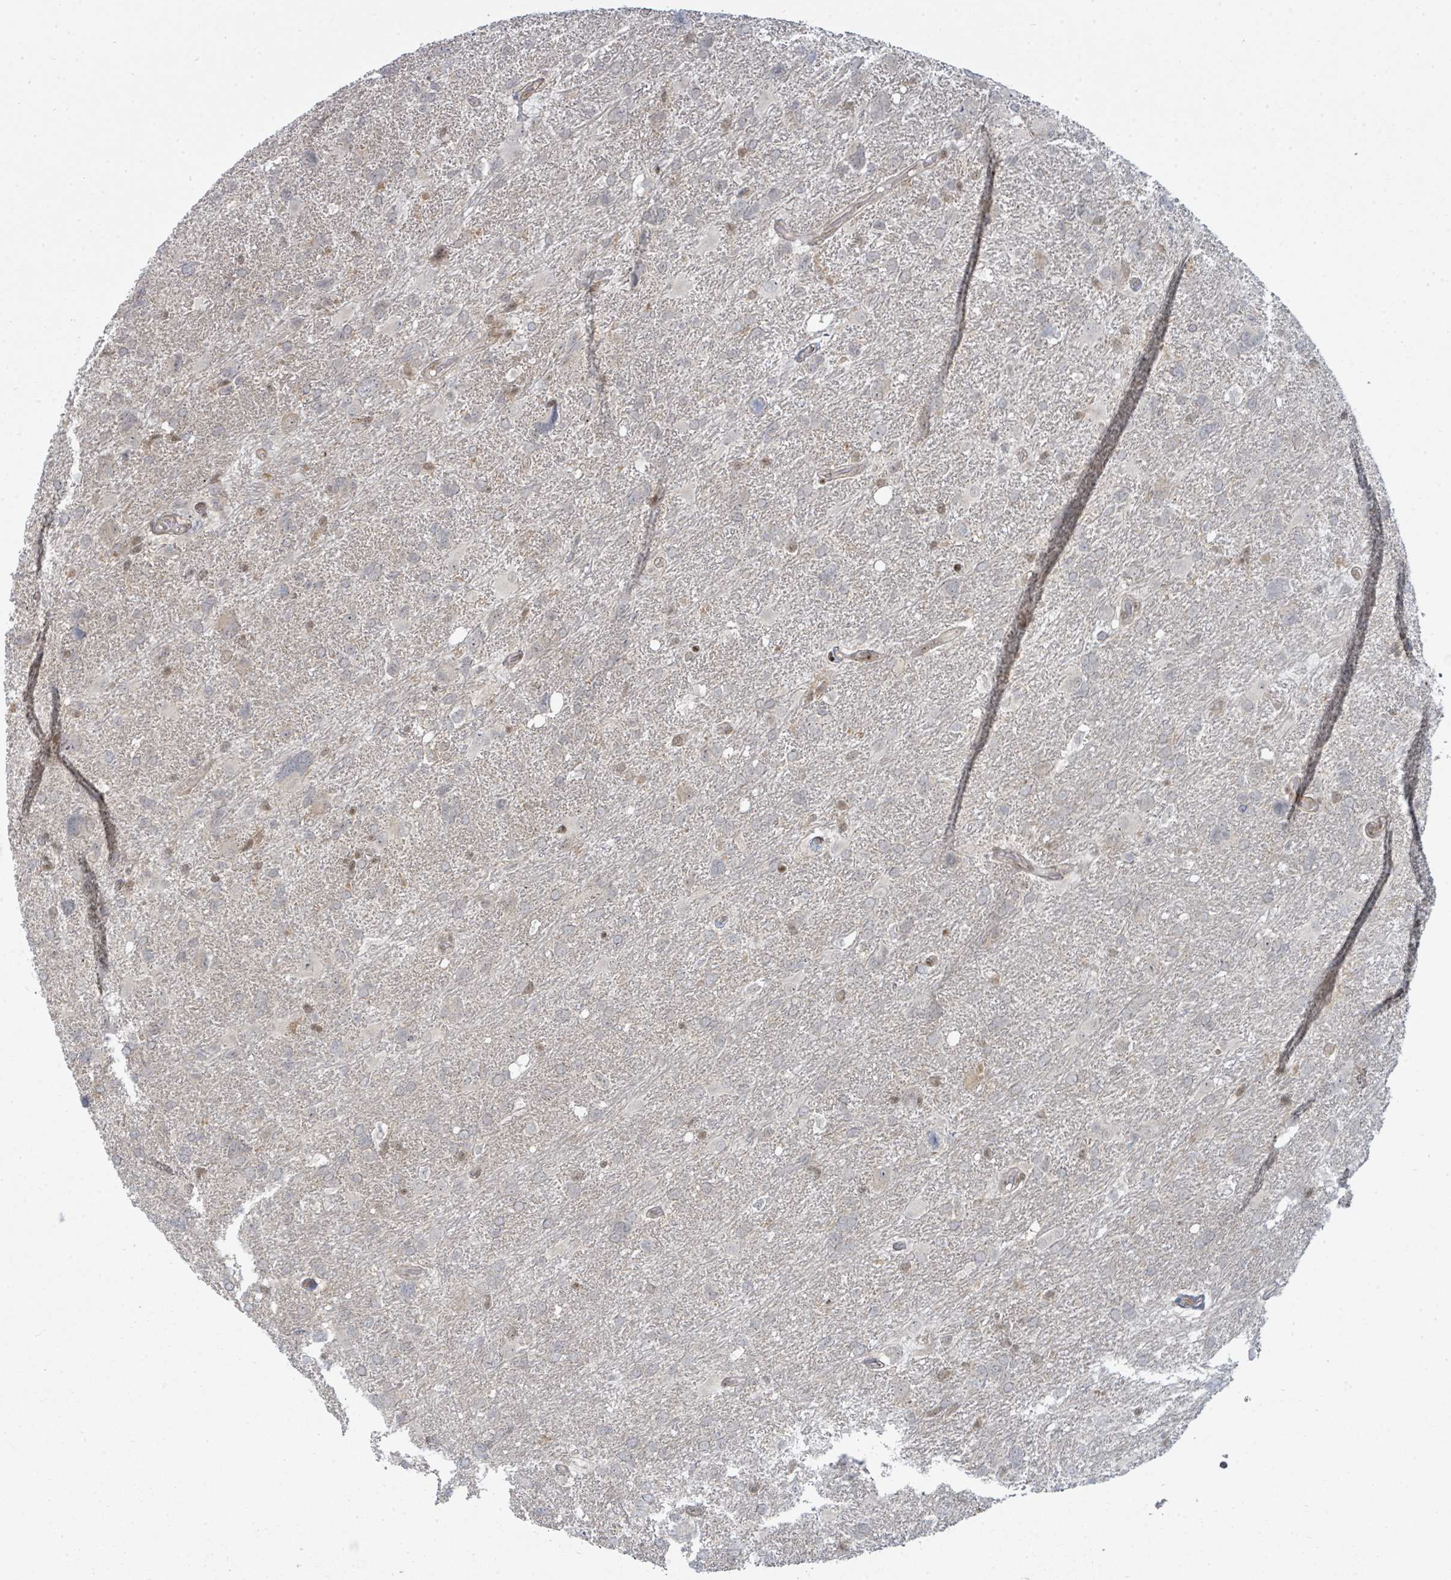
{"staining": {"intensity": "negative", "quantity": "none", "location": "none"}, "tissue": "glioma", "cell_type": "Tumor cells", "image_type": "cancer", "snomed": [{"axis": "morphology", "description": "Glioma, malignant, High grade"}, {"axis": "topography", "description": "Brain"}], "caption": "The IHC image has no significant staining in tumor cells of glioma tissue. The staining is performed using DAB (3,3'-diaminobenzidine) brown chromogen with nuclei counter-stained in using hematoxylin.", "gene": "PSMG2", "patient": {"sex": "male", "age": 61}}